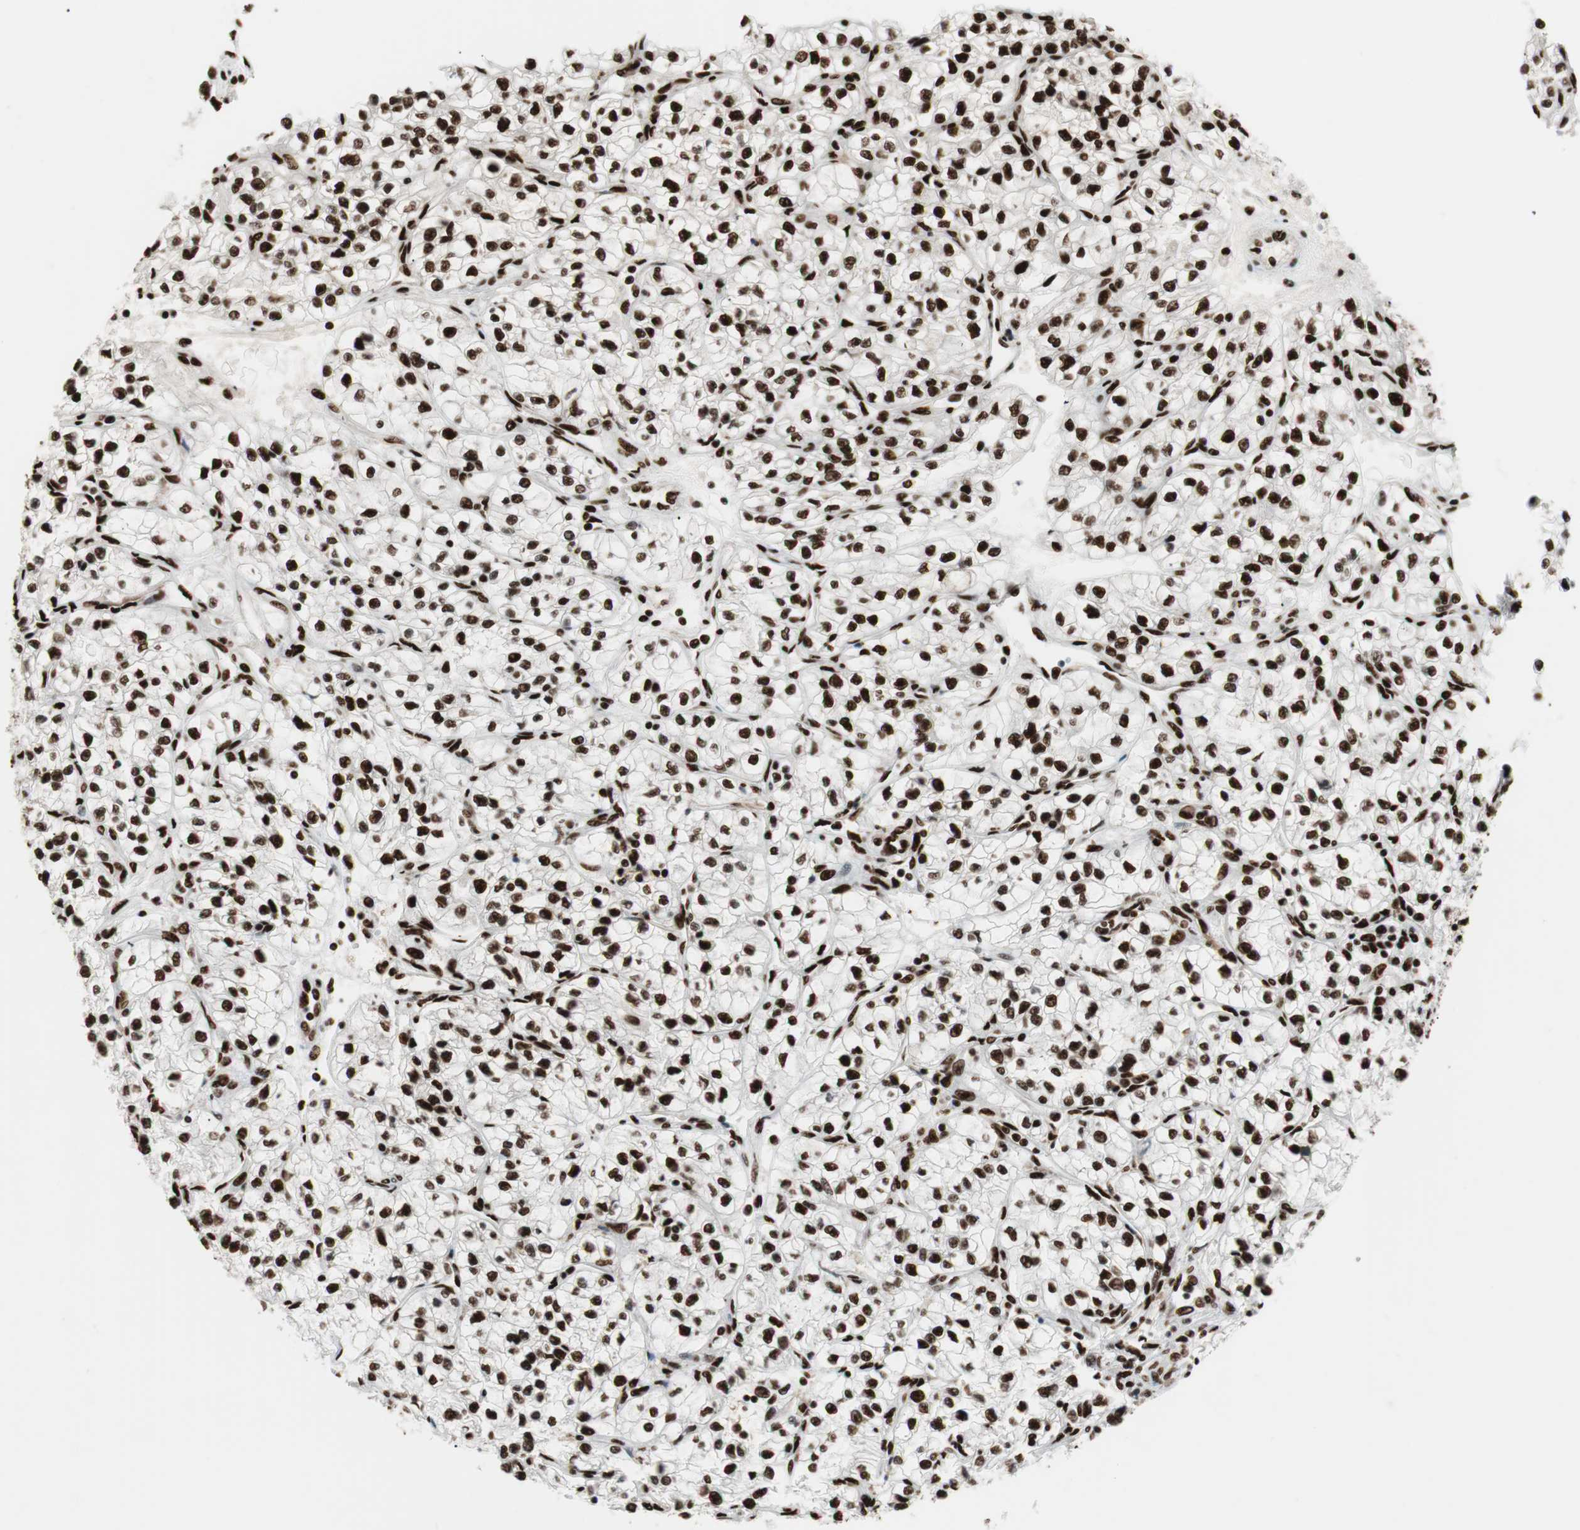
{"staining": {"intensity": "strong", "quantity": ">75%", "location": "nuclear"}, "tissue": "renal cancer", "cell_type": "Tumor cells", "image_type": "cancer", "snomed": [{"axis": "morphology", "description": "Adenocarcinoma, NOS"}, {"axis": "topography", "description": "Kidney"}], "caption": "Human adenocarcinoma (renal) stained with a protein marker reveals strong staining in tumor cells.", "gene": "PSME3", "patient": {"sex": "female", "age": 57}}